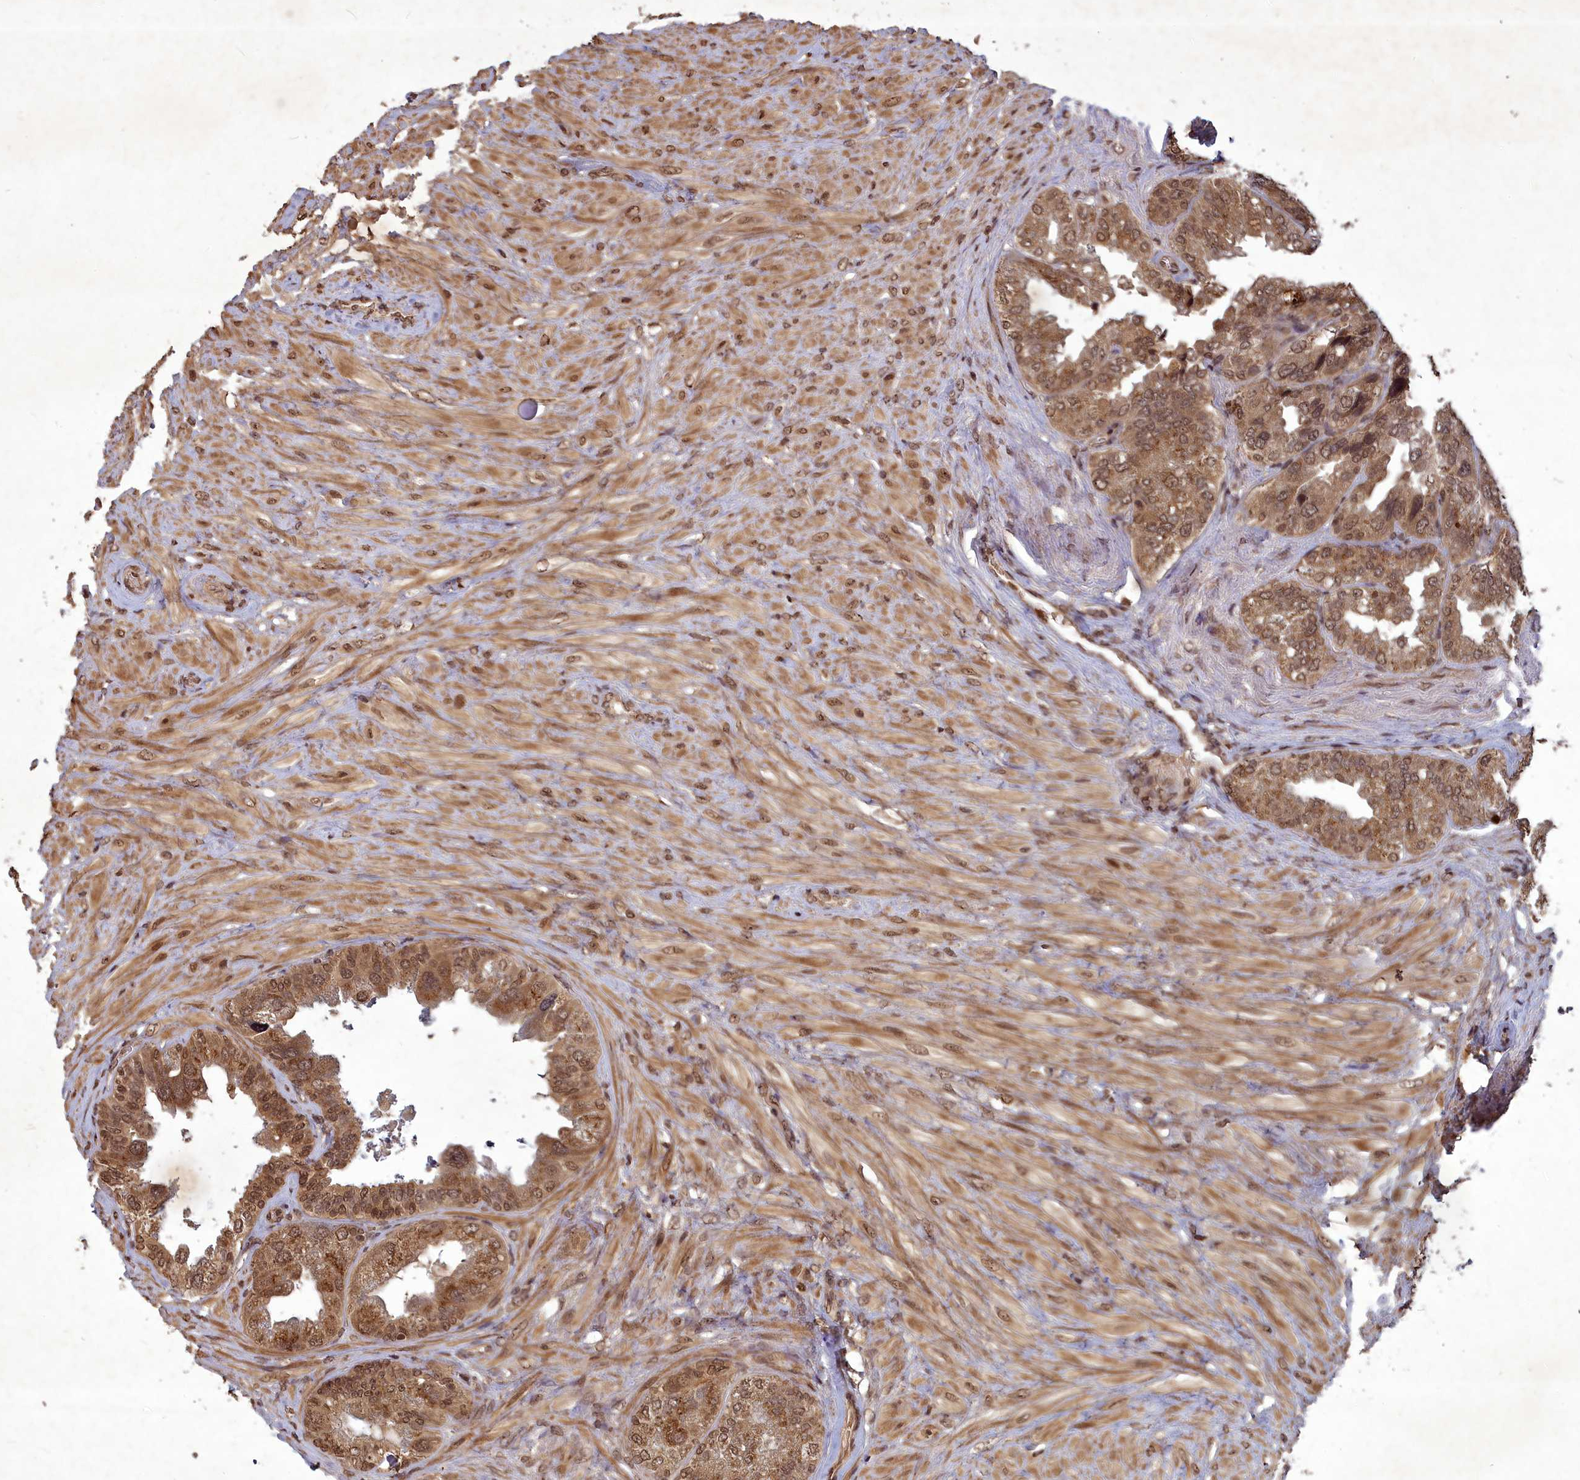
{"staining": {"intensity": "moderate", "quantity": ">75%", "location": "cytoplasmic/membranous,nuclear"}, "tissue": "seminal vesicle", "cell_type": "Glandular cells", "image_type": "normal", "snomed": [{"axis": "morphology", "description": "Normal tissue, NOS"}, {"axis": "topography", "description": "Seminal veicle"}, {"axis": "topography", "description": "Peripheral nerve tissue"}], "caption": "Seminal vesicle stained with DAB (3,3'-diaminobenzidine) immunohistochemistry (IHC) exhibits medium levels of moderate cytoplasmic/membranous,nuclear positivity in approximately >75% of glandular cells. Using DAB (3,3'-diaminobenzidine) (brown) and hematoxylin (blue) stains, captured at high magnification using brightfield microscopy.", "gene": "SRMS", "patient": {"sex": "male", "age": 63}}